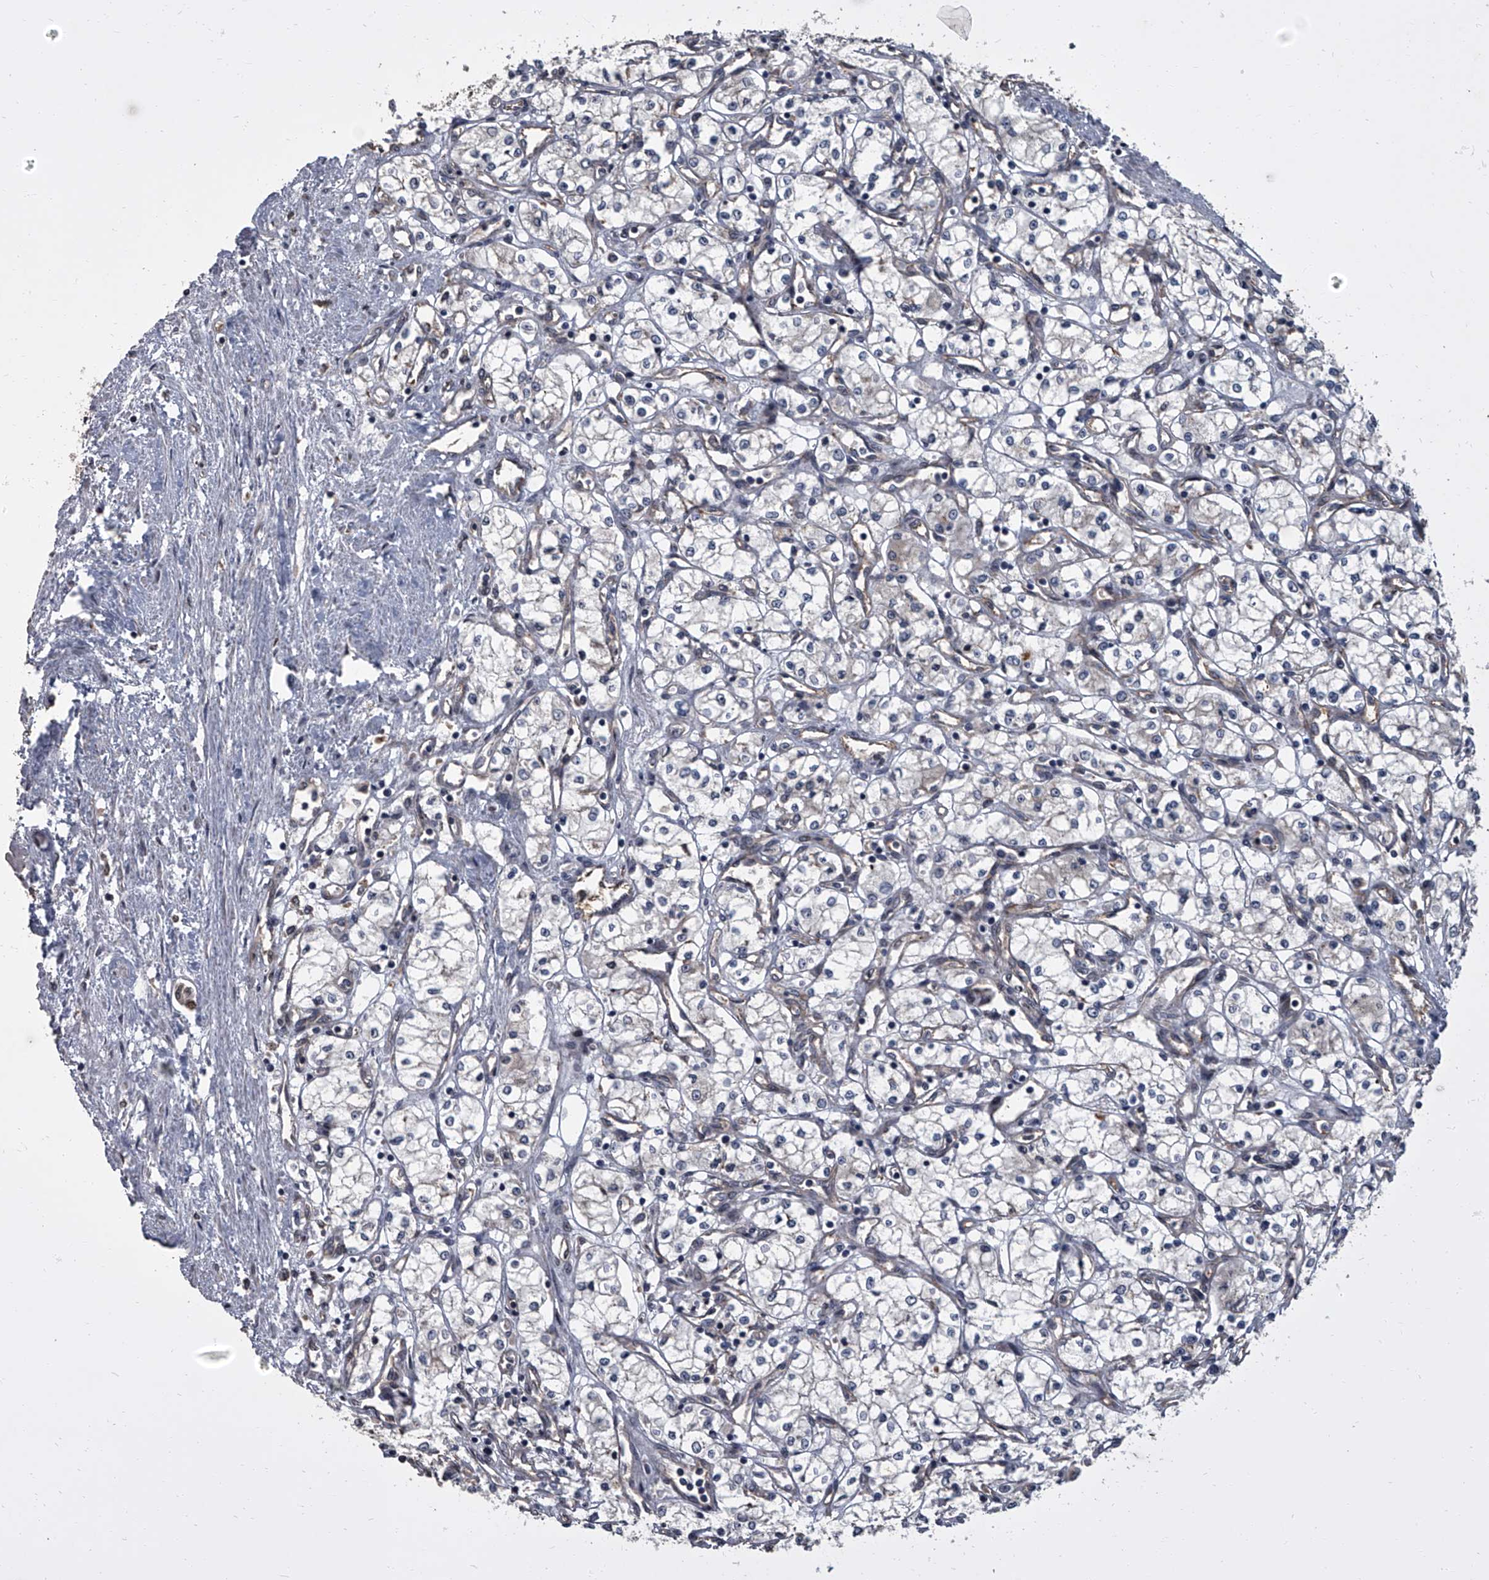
{"staining": {"intensity": "negative", "quantity": "none", "location": "none"}, "tissue": "renal cancer", "cell_type": "Tumor cells", "image_type": "cancer", "snomed": [{"axis": "morphology", "description": "Adenocarcinoma, NOS"}, {"axis": "topography", "description": "Kidney"}], "caption": "Human renal cancer stained for a protein using immunohistochemistry displays no staining in tumor cells.", "gene": "LRRC8C", "patient": {"sex": "male", "age": 59}}